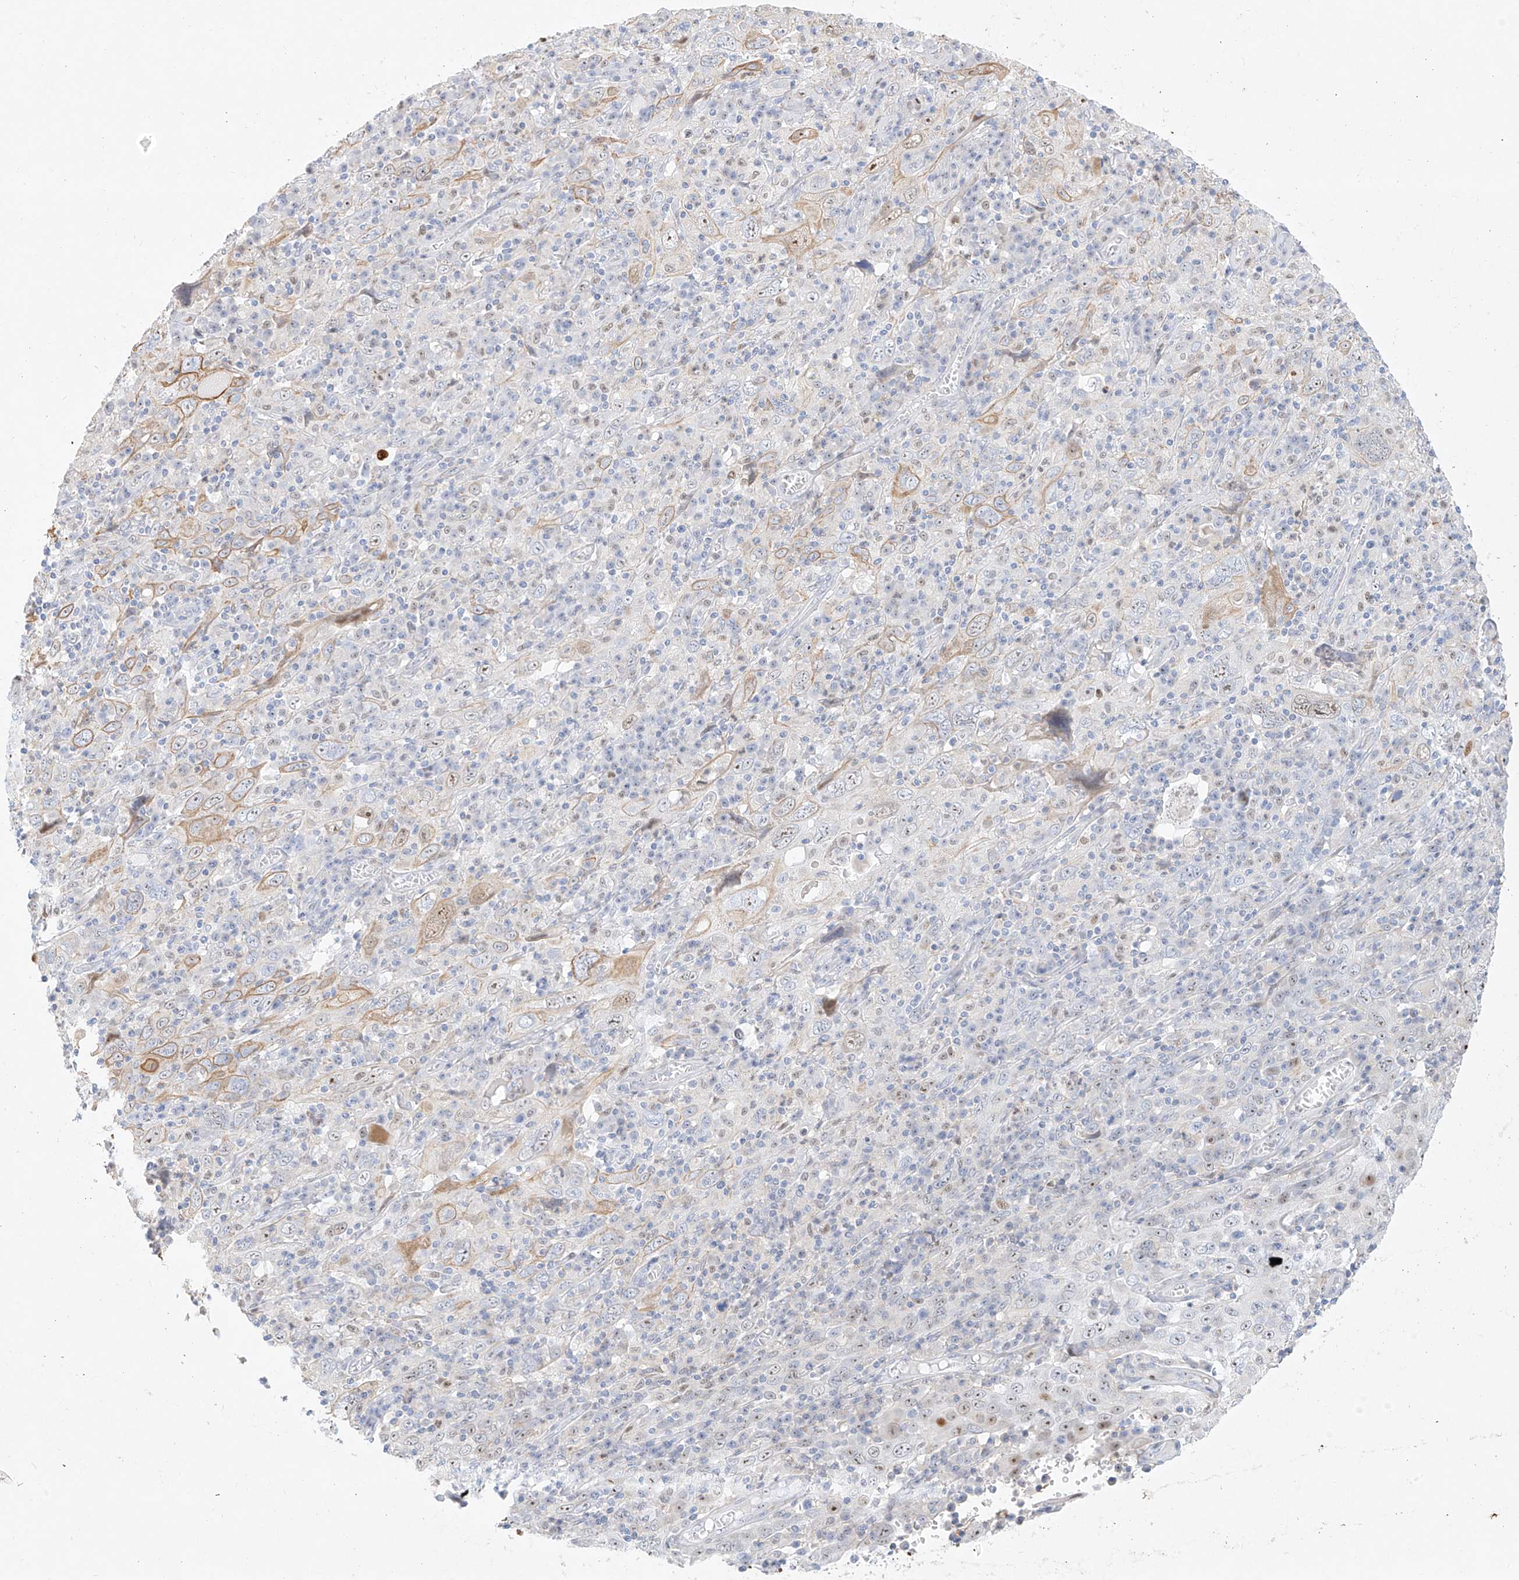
{"staining": {"intensity": "moderate", "quantity": "<25%", "location": "cytoplasmic/membranous"}, "tissue": "cervical cancer", "cell_type": "Tumor cells", "image_type": "cancer", "snomed": [{"axis": "morphology", "description": "Squamous cell carcinoma, NOS"}, {"axis": "topography", "description": "Cervix"}], "caption": "An immunohistochemistry histopathology image of neoplastic tissue is shown. Protein staining in brown labels moderate cytoplasmic/membranous positivity in squamous cell carcinoma (cervical) within tumor cells. (Brightfield microscopy of DAB IHC at high magnification).", "gene": "SNU13", "patient": {"sex": "female", "age": 46}}